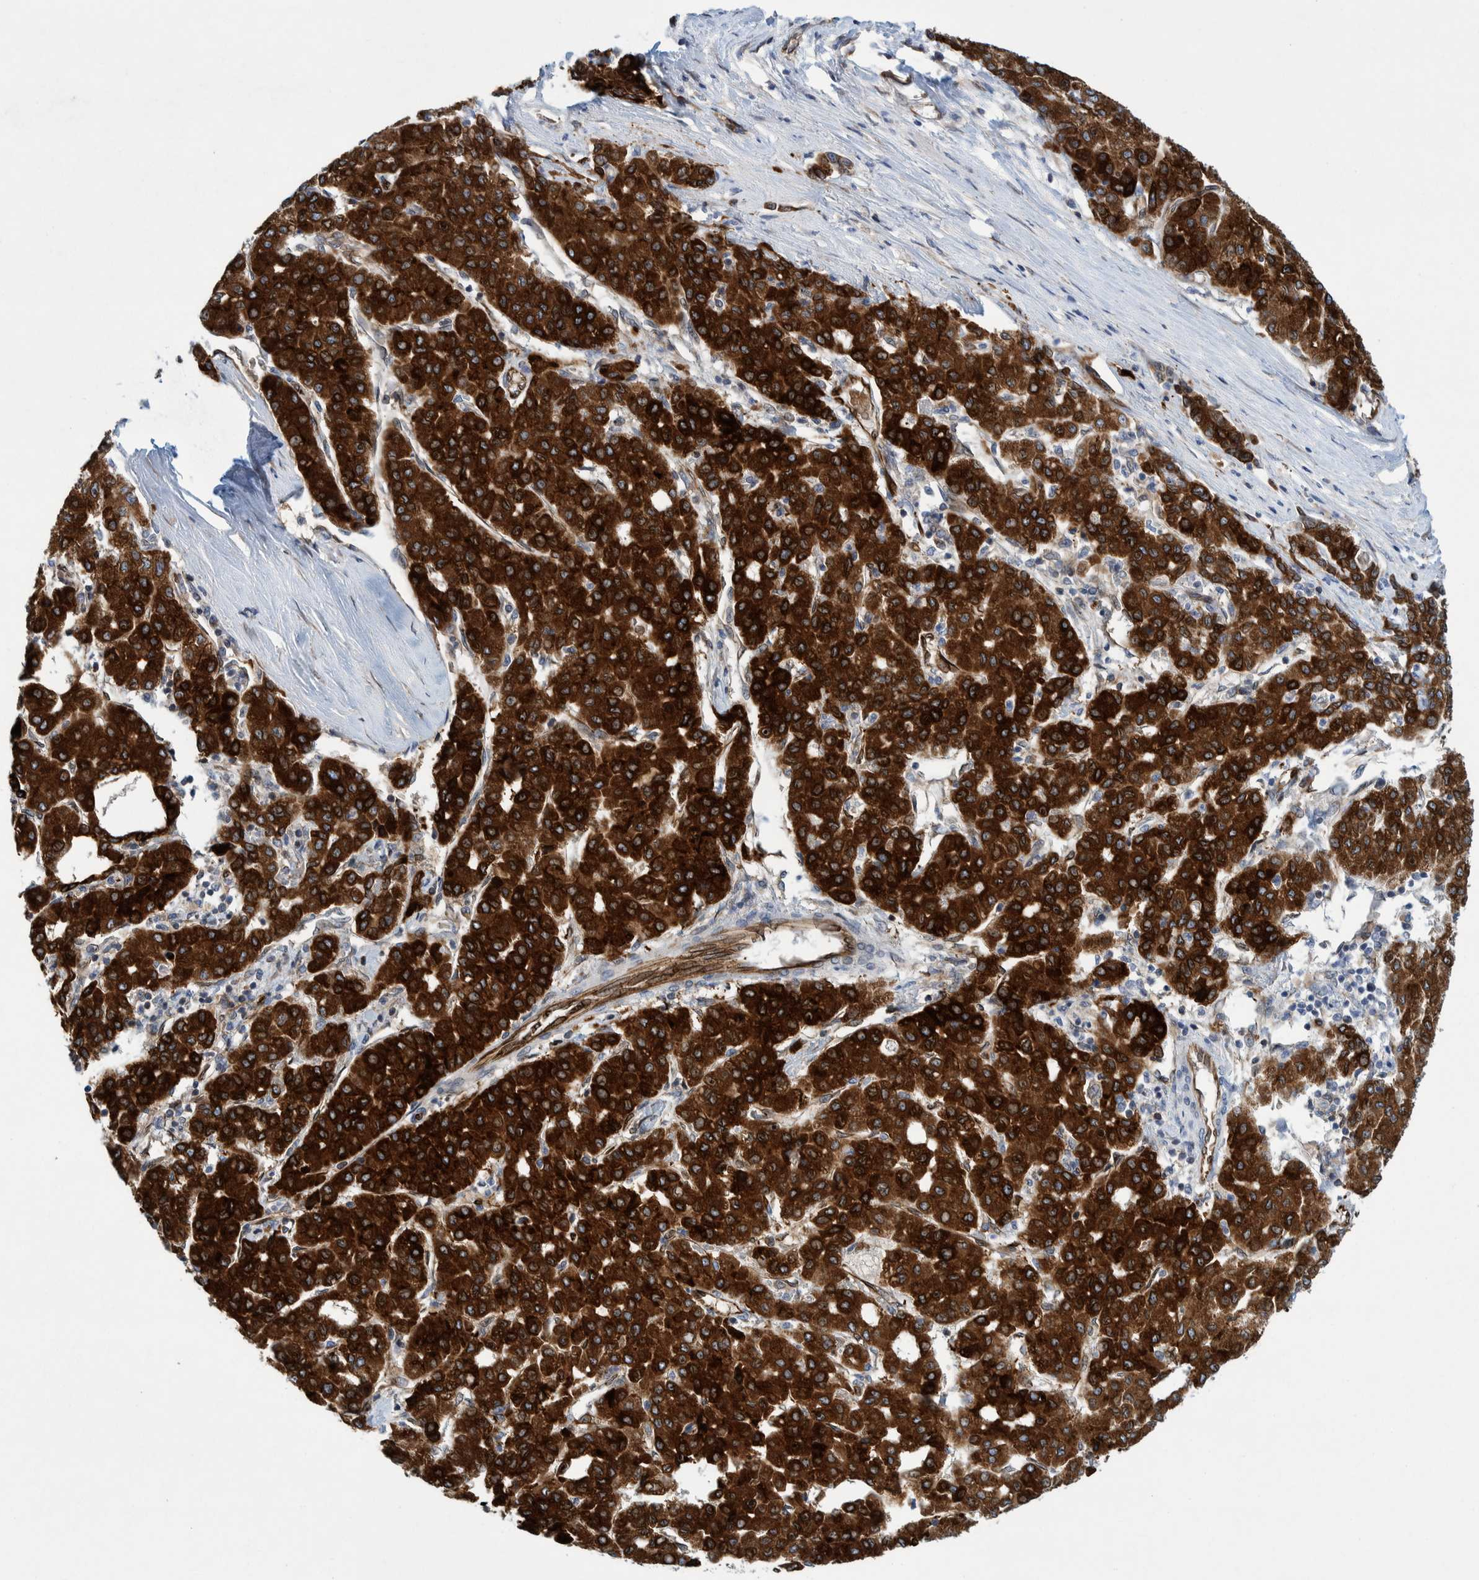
{"staining": {"intensity": "strong", "quantity": ">75%", "location": "cytoplasmic/membranous"}, "tissue": "liver cancer", "cell_type": "Tumor cells", "image_type": "cancer", "snomed": [{"axis": "morphology", "description": "Carcinoma, Hepatocellular, NOS"}, {"axis": "topography", "description": "Liver"}], "caption": "Tumor cells exhibit high levels of strong cytoplasmic/membranous expression in about >75% of cells in liver cancer.", "gene": "THEM6", "patient": {"sex": "male", "age": 65}}